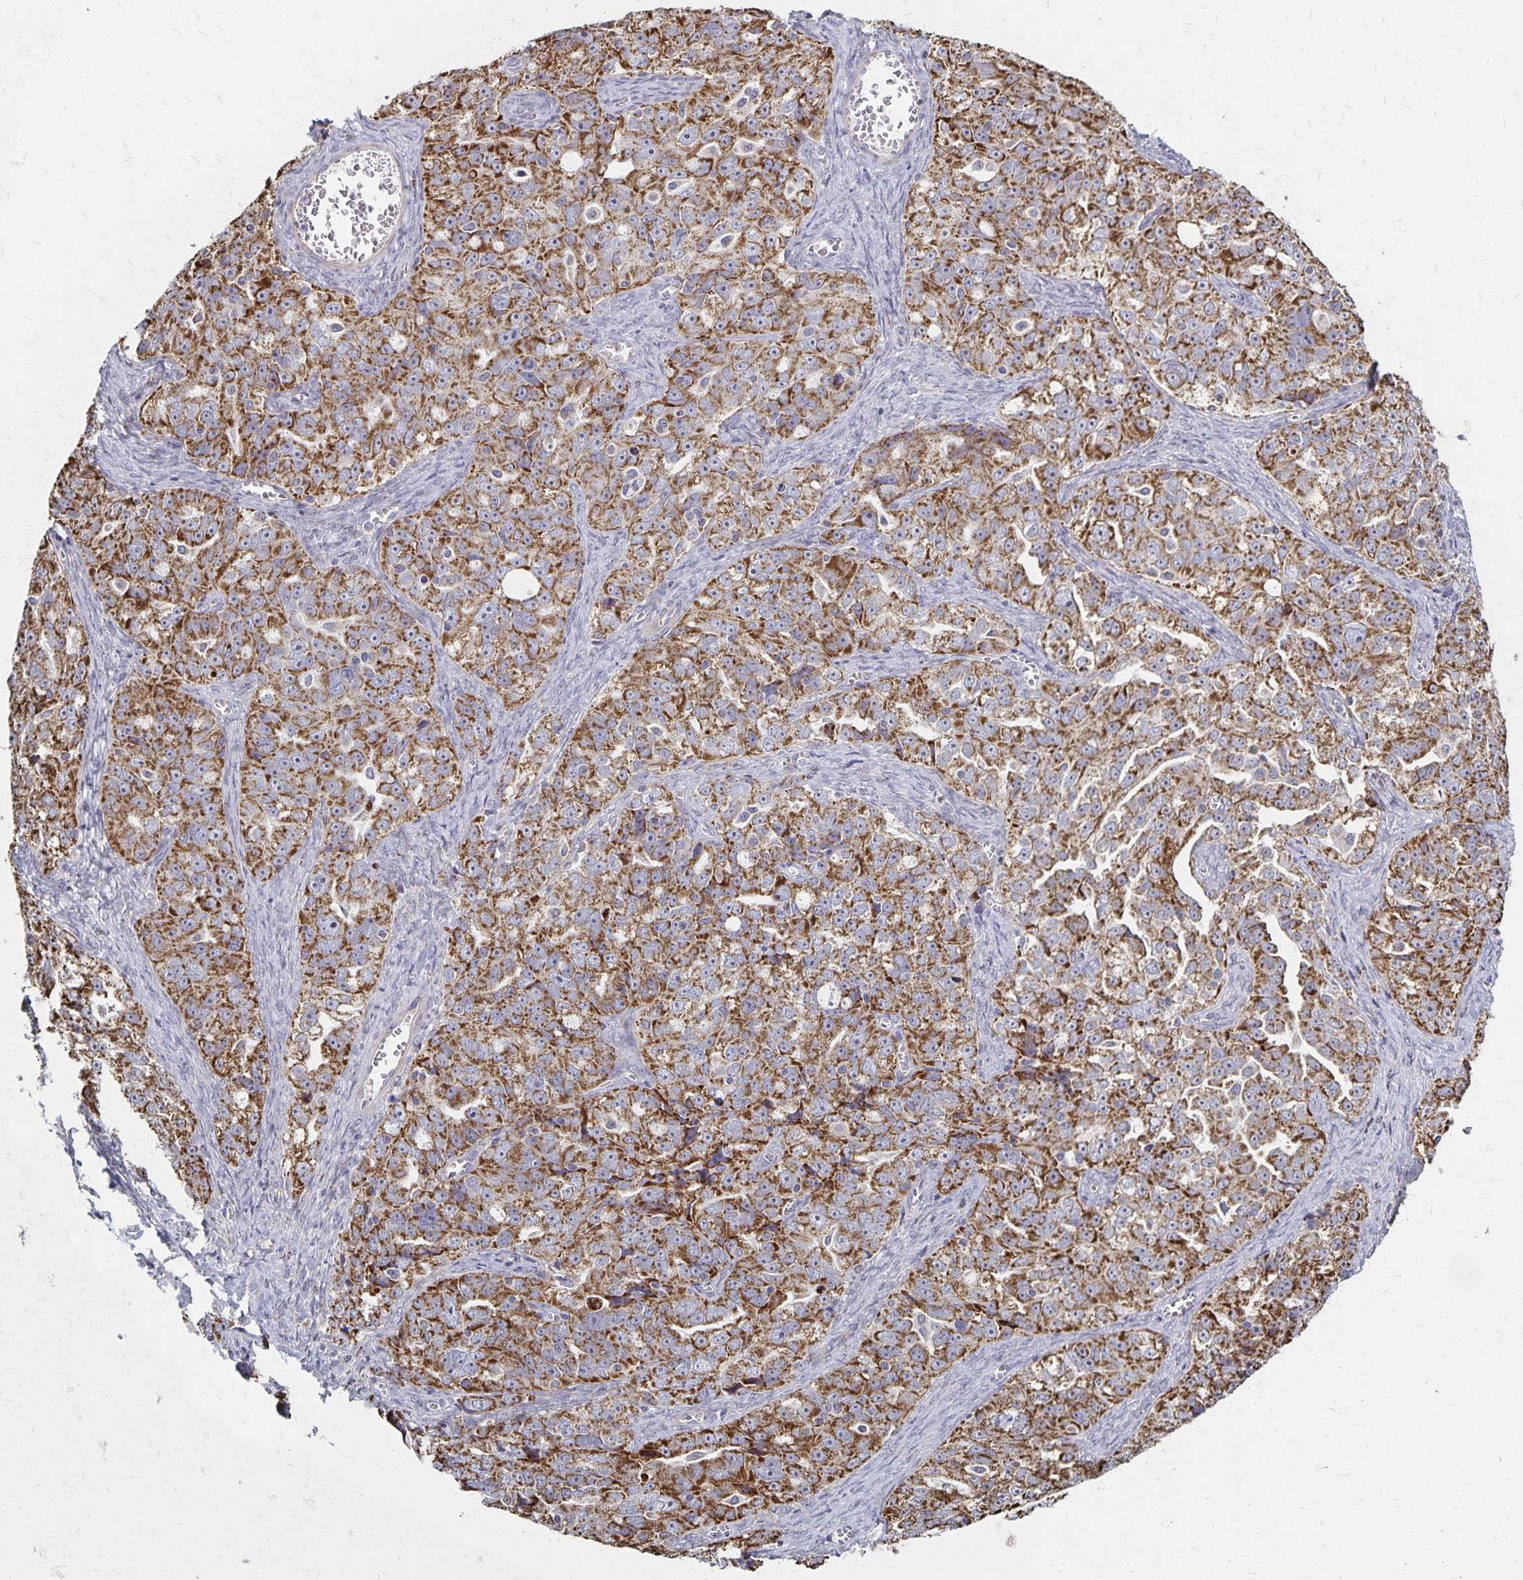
{"staining": {"intensity": "strong", "quantity": ">75%", "location": "cytoplasmic/membranous"}, "tissue": "ovarian cancer", "cell_type": "Tumor cells", "image_type": "cancer", "snomed": [{"axis": "morphology", "description": "Cystadenocarcinoma, serous, NOS"}, {"axis": "topography", "description": "Ovary"}], "caption": "Immunohistochemistry (IHC) of human ovarian serous cystadenocarcinoma demonstrates high levels of strong cytoplasmic/membranous positivity in approximately >75% of tumor cells.", "gene": "DYRK4", "patient": {"sex": "female", "age": 51}}